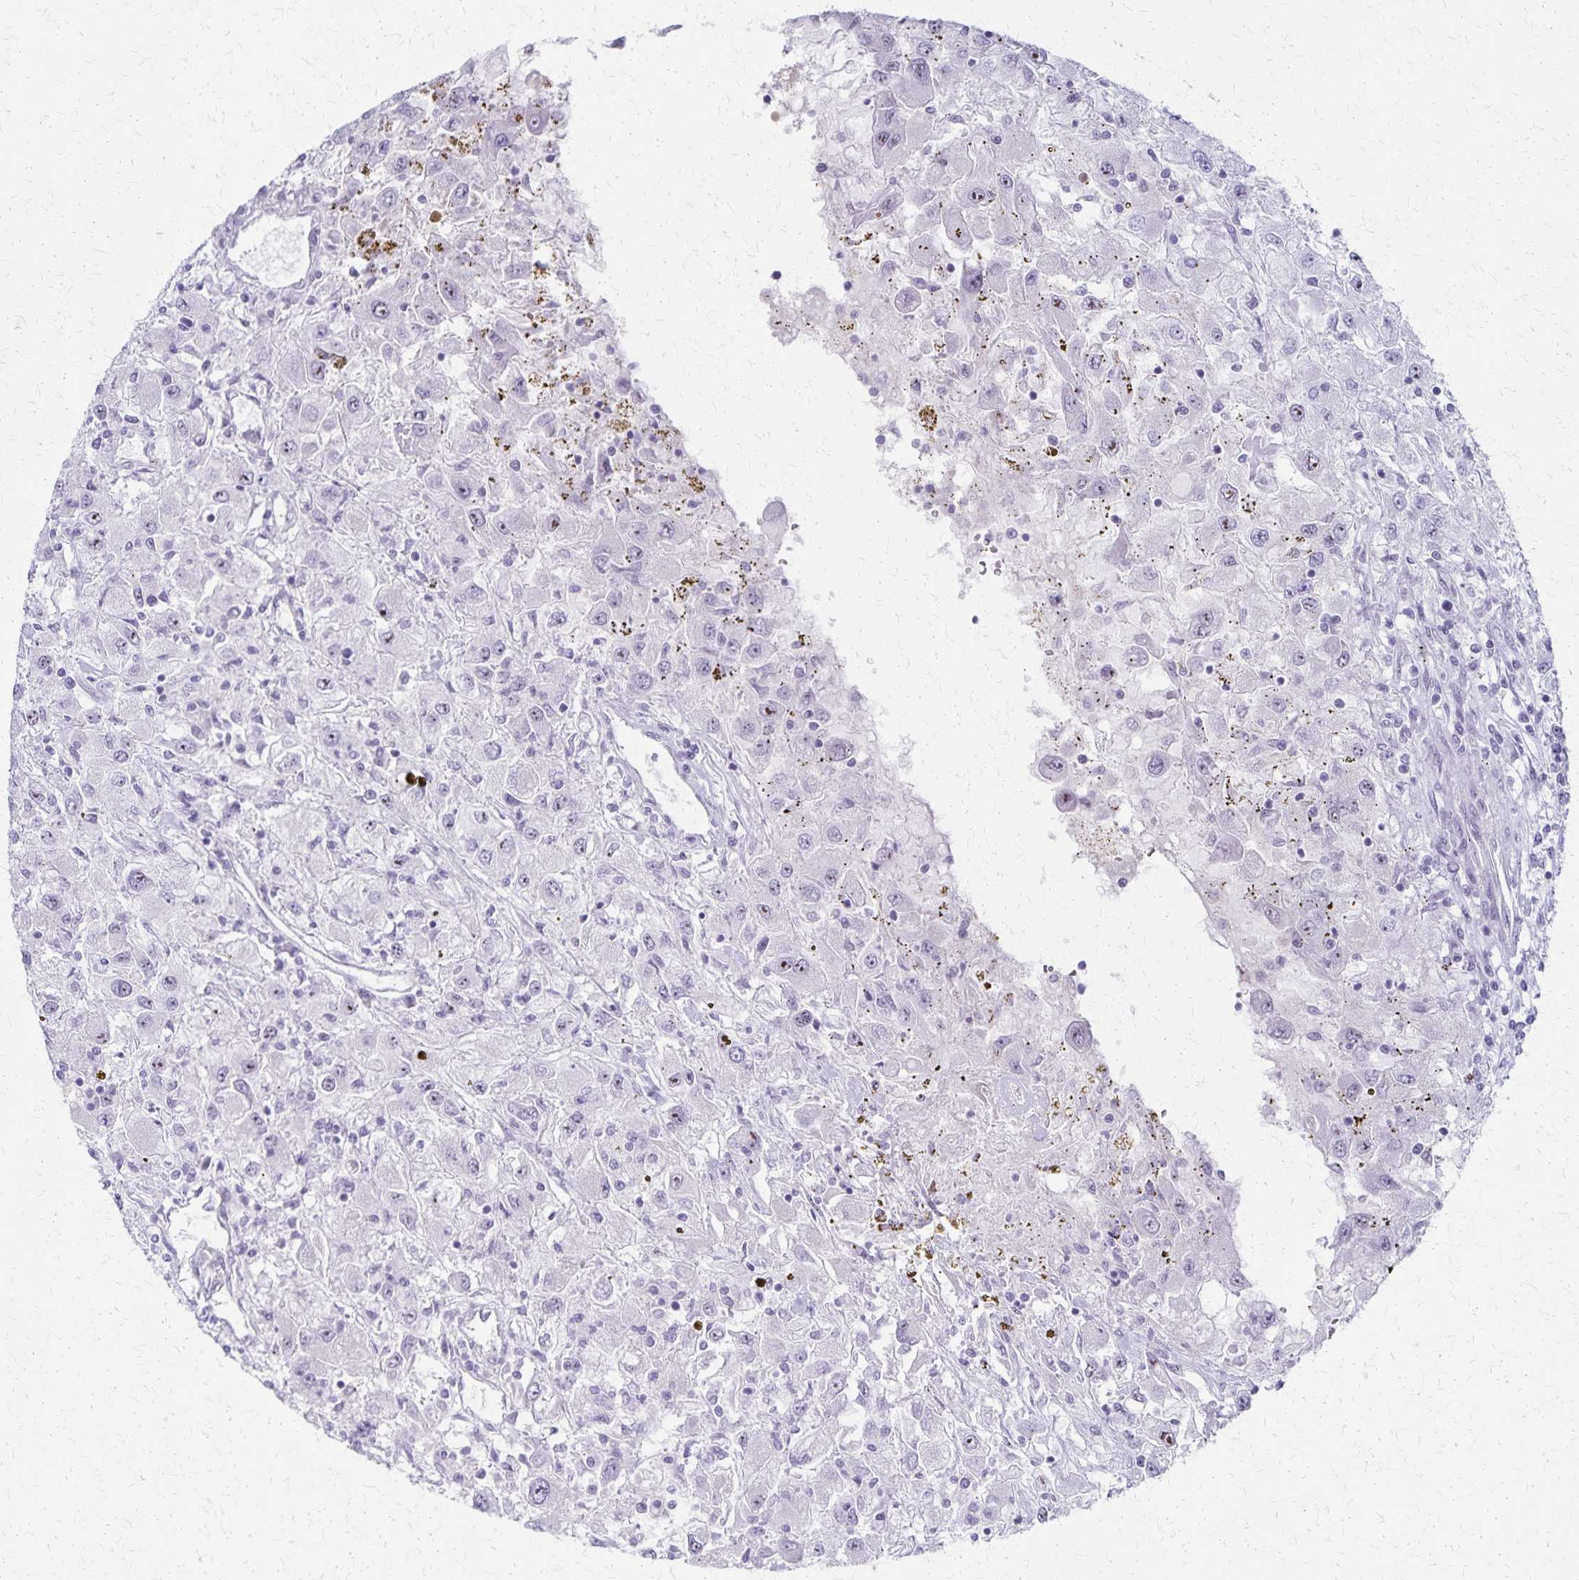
{"staining": {"intensity": "moderate", "quantity": "<25%", "location": "nuclear"}, "tissue": "renal cancer", "cell_type": "Tumor cells", "image_type": "cancer", "snomed": [{"axis": "morphology", "description": "Adenocarcinoma, NOS"}, {"axis": "topography", "description": "Kidney"}], "caption": "DAB immunohistochemical staining of renal cancer displays moderate nuclear protein staining in about <25% of tumor cells.", "gene": "DLK2", "patient": {"sex": "female", "age": 67}}